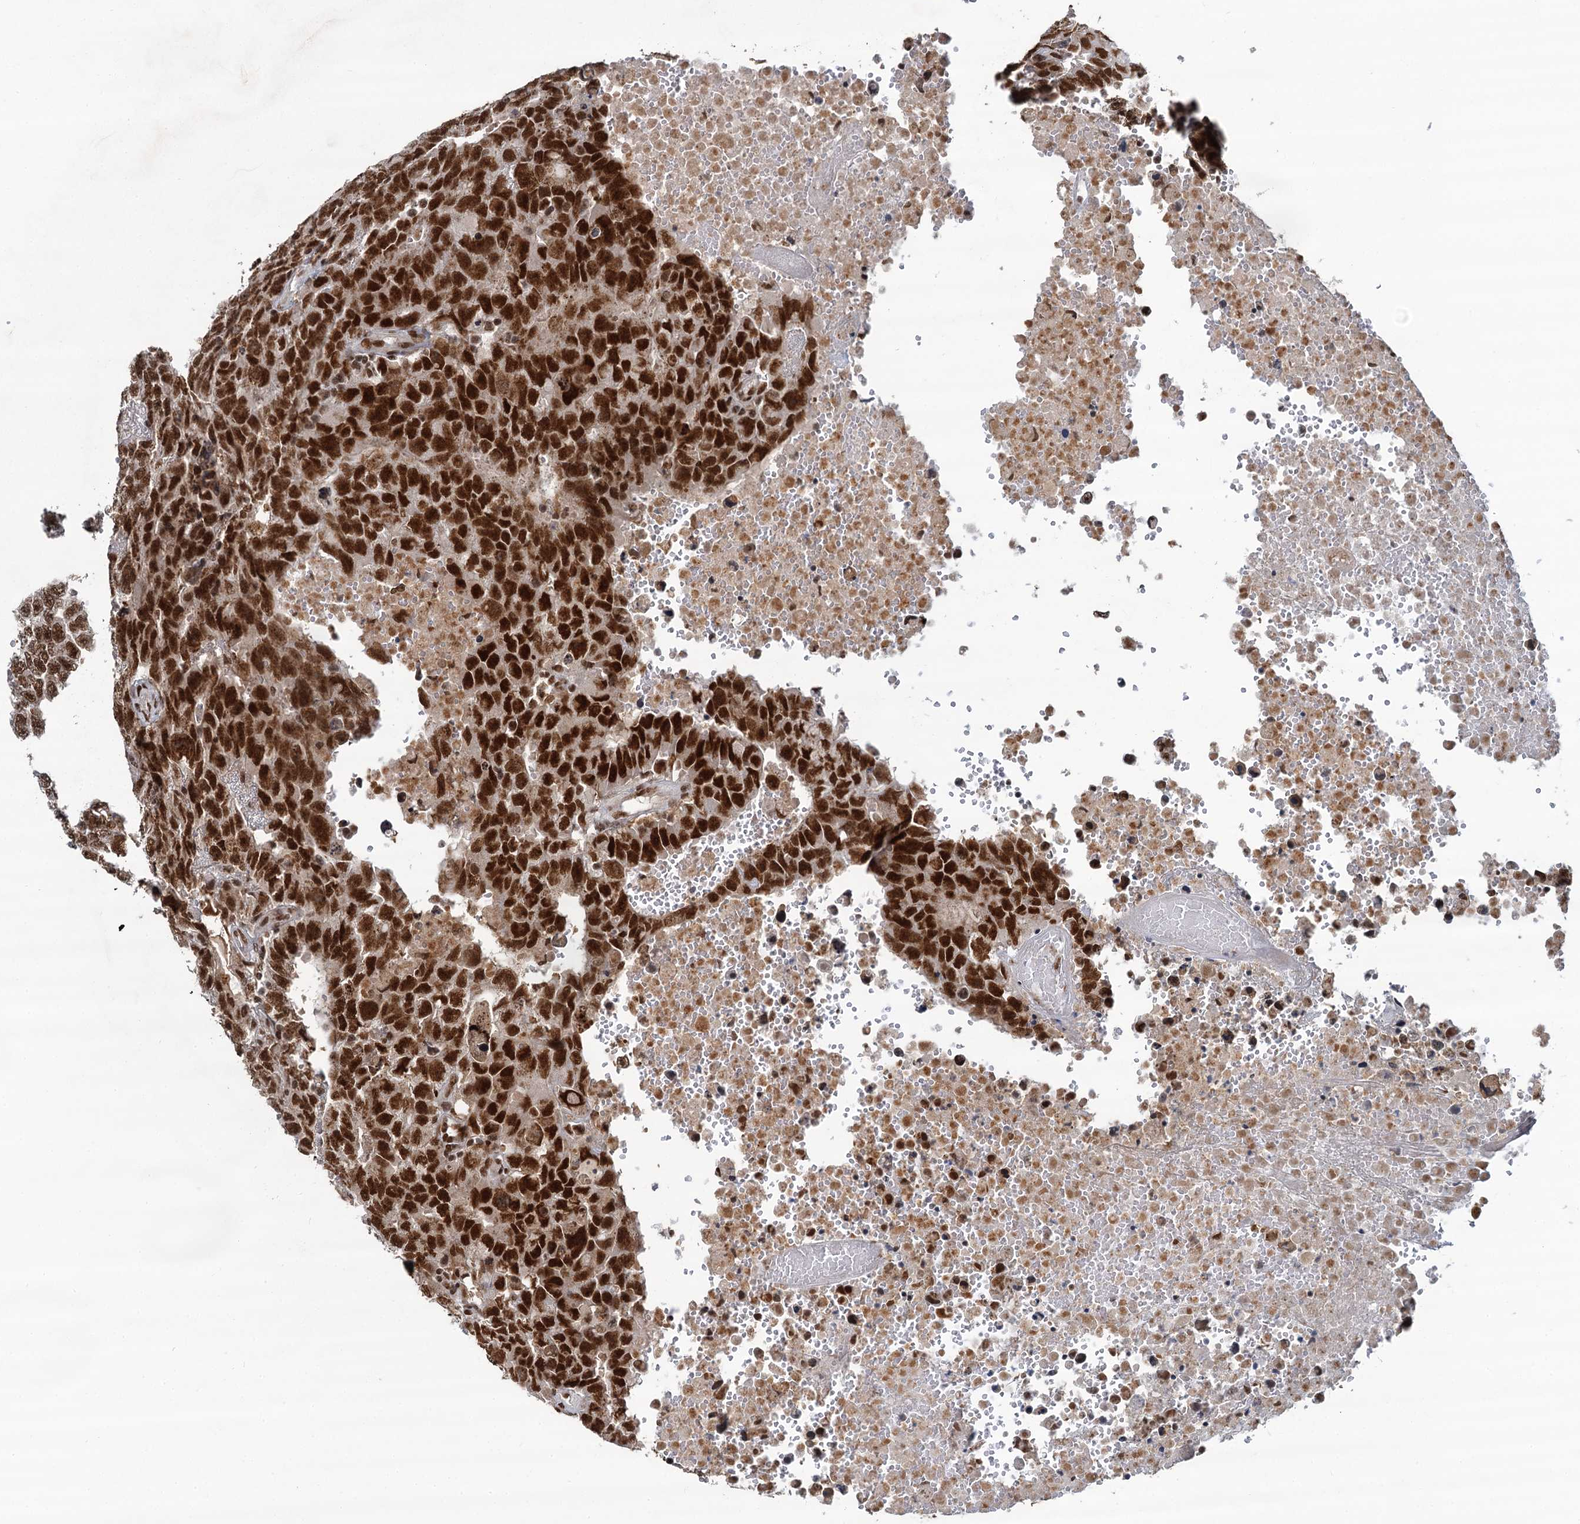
{"staining": {"intensity": "strong", "quantity": ">75%", "location": "nuclear"}, "tissue": "testis cancer", "cell_type": "Tumor cells", "image_type": "cancer", "snomed": [{"axis": "morphology", "description": "Carcinoma, Embryonal, NOS"}, {"axis": "topography", "description": "Testis"}], "caption": "Protein positivity by immunohistochemistry exhibits strong nuclear expression in about >75% of tumor cells in testis cancer. Nuclei are stained in blue.", "gene": "PPHLN1", "patient": {"sex": "male", "age": 25}}